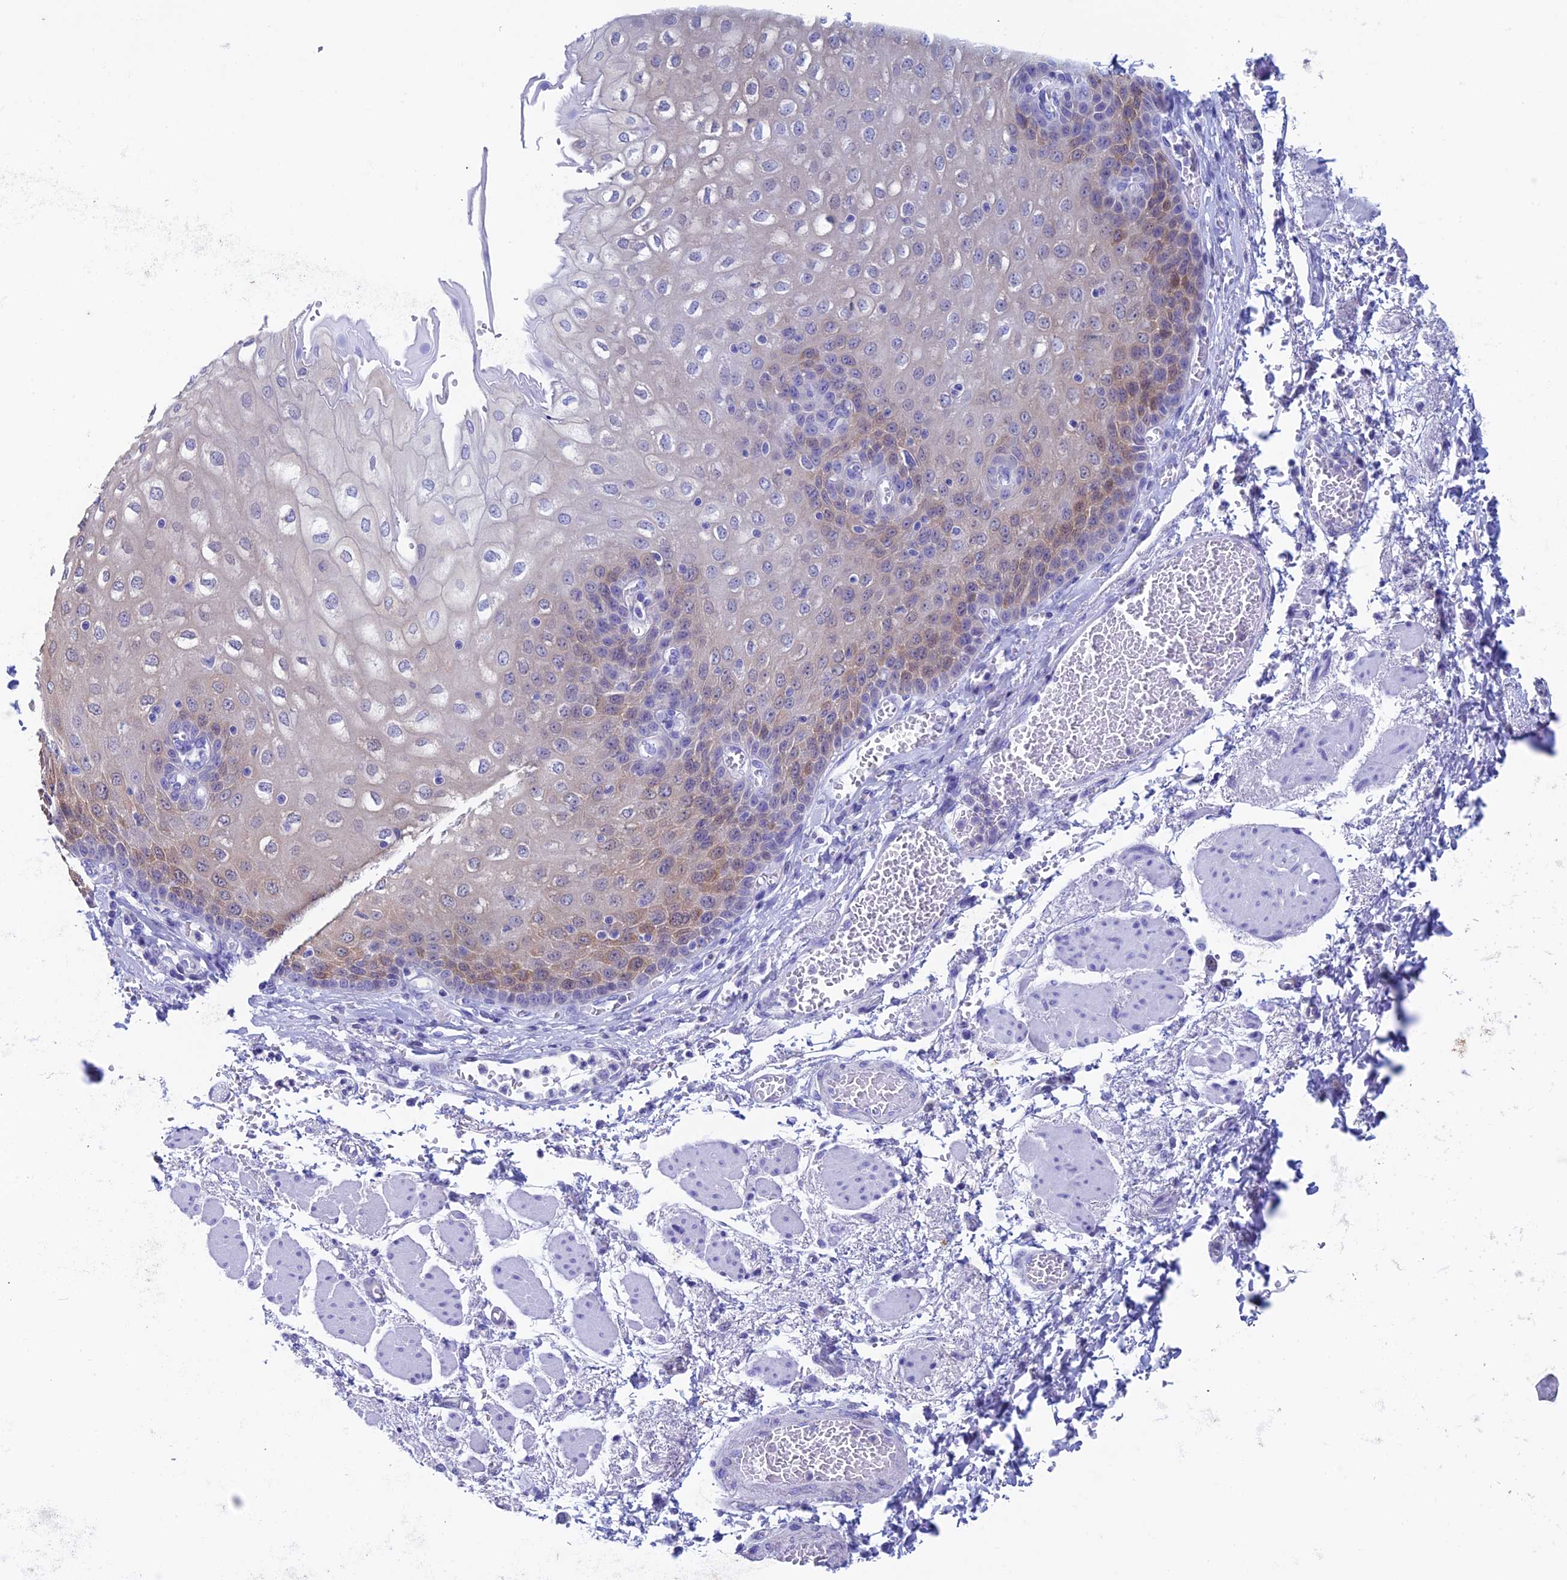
{"staining": {"intensity": "moderate", "quantity": "<25%", "location": "cytoplasmic/membranous,nuclear"}, "tissue": "esophagus", "cell_type": "Squamous epithelial cells", "image_type": "normal", "snomed": [{"axis": "morphology", "description": "Normal tissue, NOS"}, {"axis": "topography", "description": "Esophagus"}], "caption": "Immunohistochemical staining of normal esophagus displays low levels of moderate cytoplasmic/membranous,nuclear positivity in approximately <25% of squamous epithelial cells. (DAB (3,3'-diaminobenzidine) IHC with brightfield microscopy, high magnification).", "gene": "KCNK17", "patient": {"sex": "male", "age": 81}}